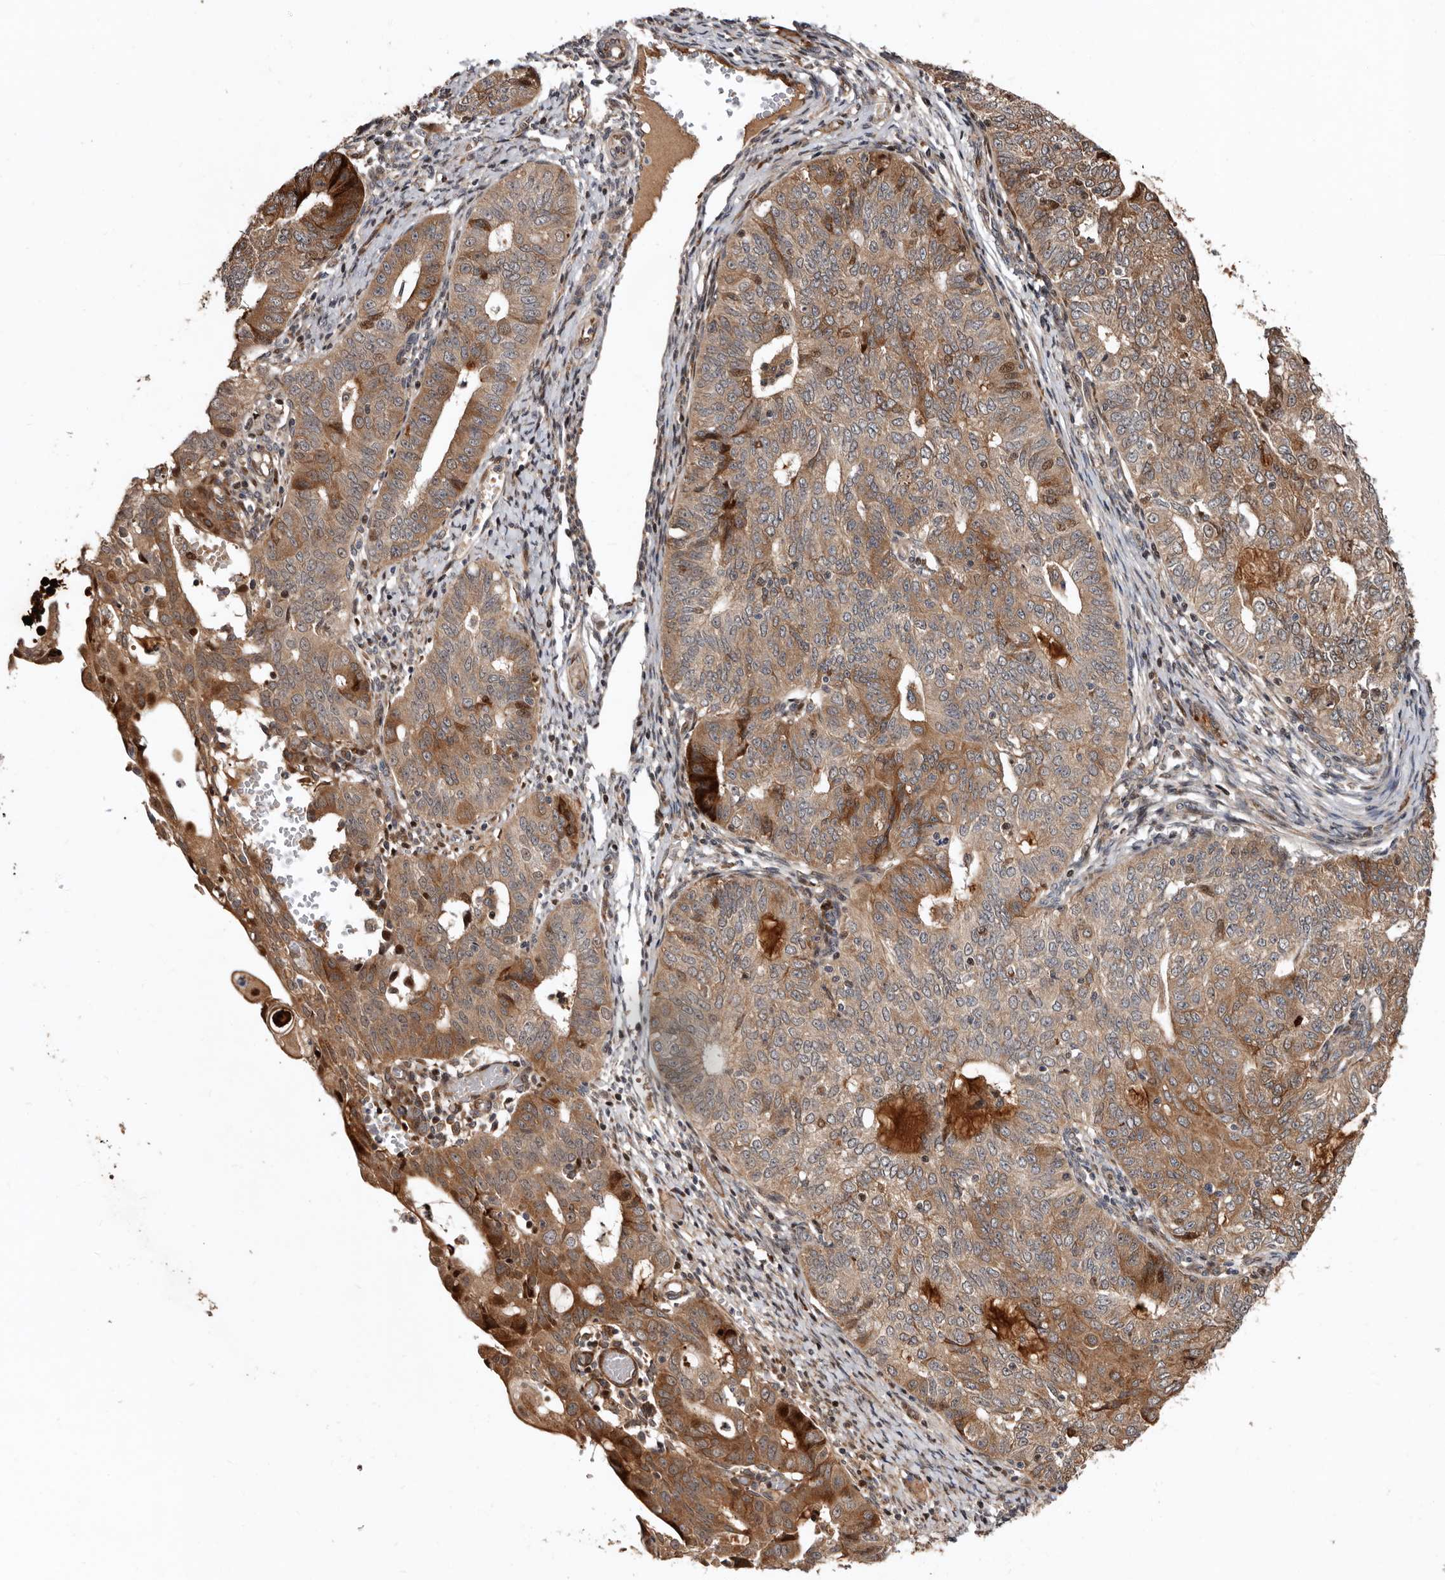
{"staining": {"intensity": "moderate", "quantity": ">75%", "location": "cytoplasmic/membranous,nuclear"}, "tissue": "endometrial cancer", "cell_type": "Tumor cells", "image_type": "cancer", "snomed": [{"axis": "morphology", "description": "Adenocarcinoma, NOS"}, {"axis": "topography", "description": "Endometrium"}], "caption": "Moderate cytoplasmic/membranous and nuclear protein positivity is identified in about >75% of tumor cells in endometrial cancer (adenocarcinoma).", "gene": "WEE2", "patient": {"sex": "female", "age": 32}}